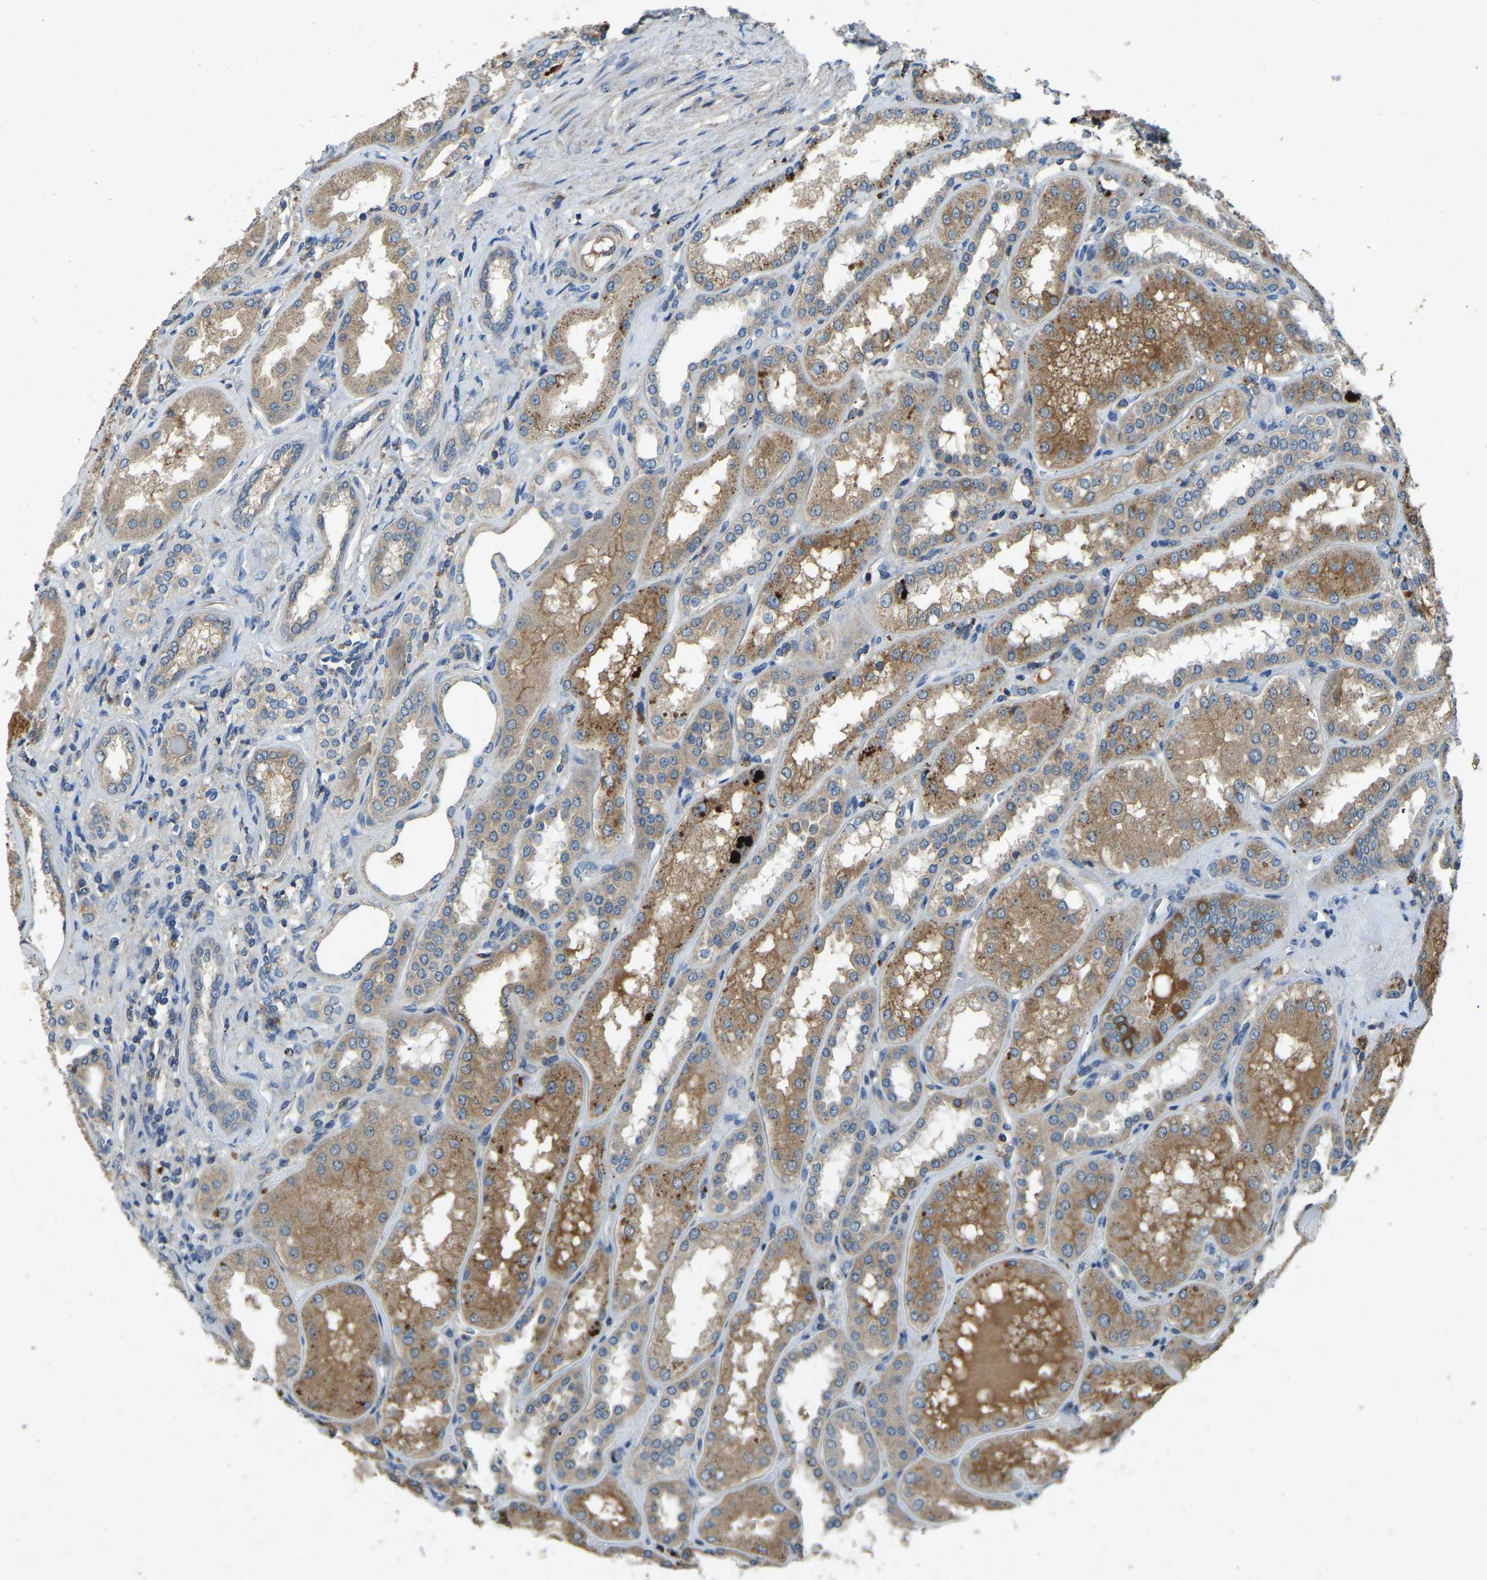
{"staining": {"intensity": "weak", "quantity": "25%-75%", "location": "cytoplasmic/membranous"}, "tissue": "kidney", "cell_type": "Cells in glomeruli", "image_type": "normal", "snomed": [{"axis": "morphology", "description": "Normal tissue, NOS"}, {"axis": "topography", "description": "Kidney"}], "caption": "A low amount of weak cytoplasmic/membranous staining is identified in approximately 25%-75% of cells in glomeruli in normal kidney.", "gene": "ATP8B1", "patient": {"sex": "female", "age": 56}}